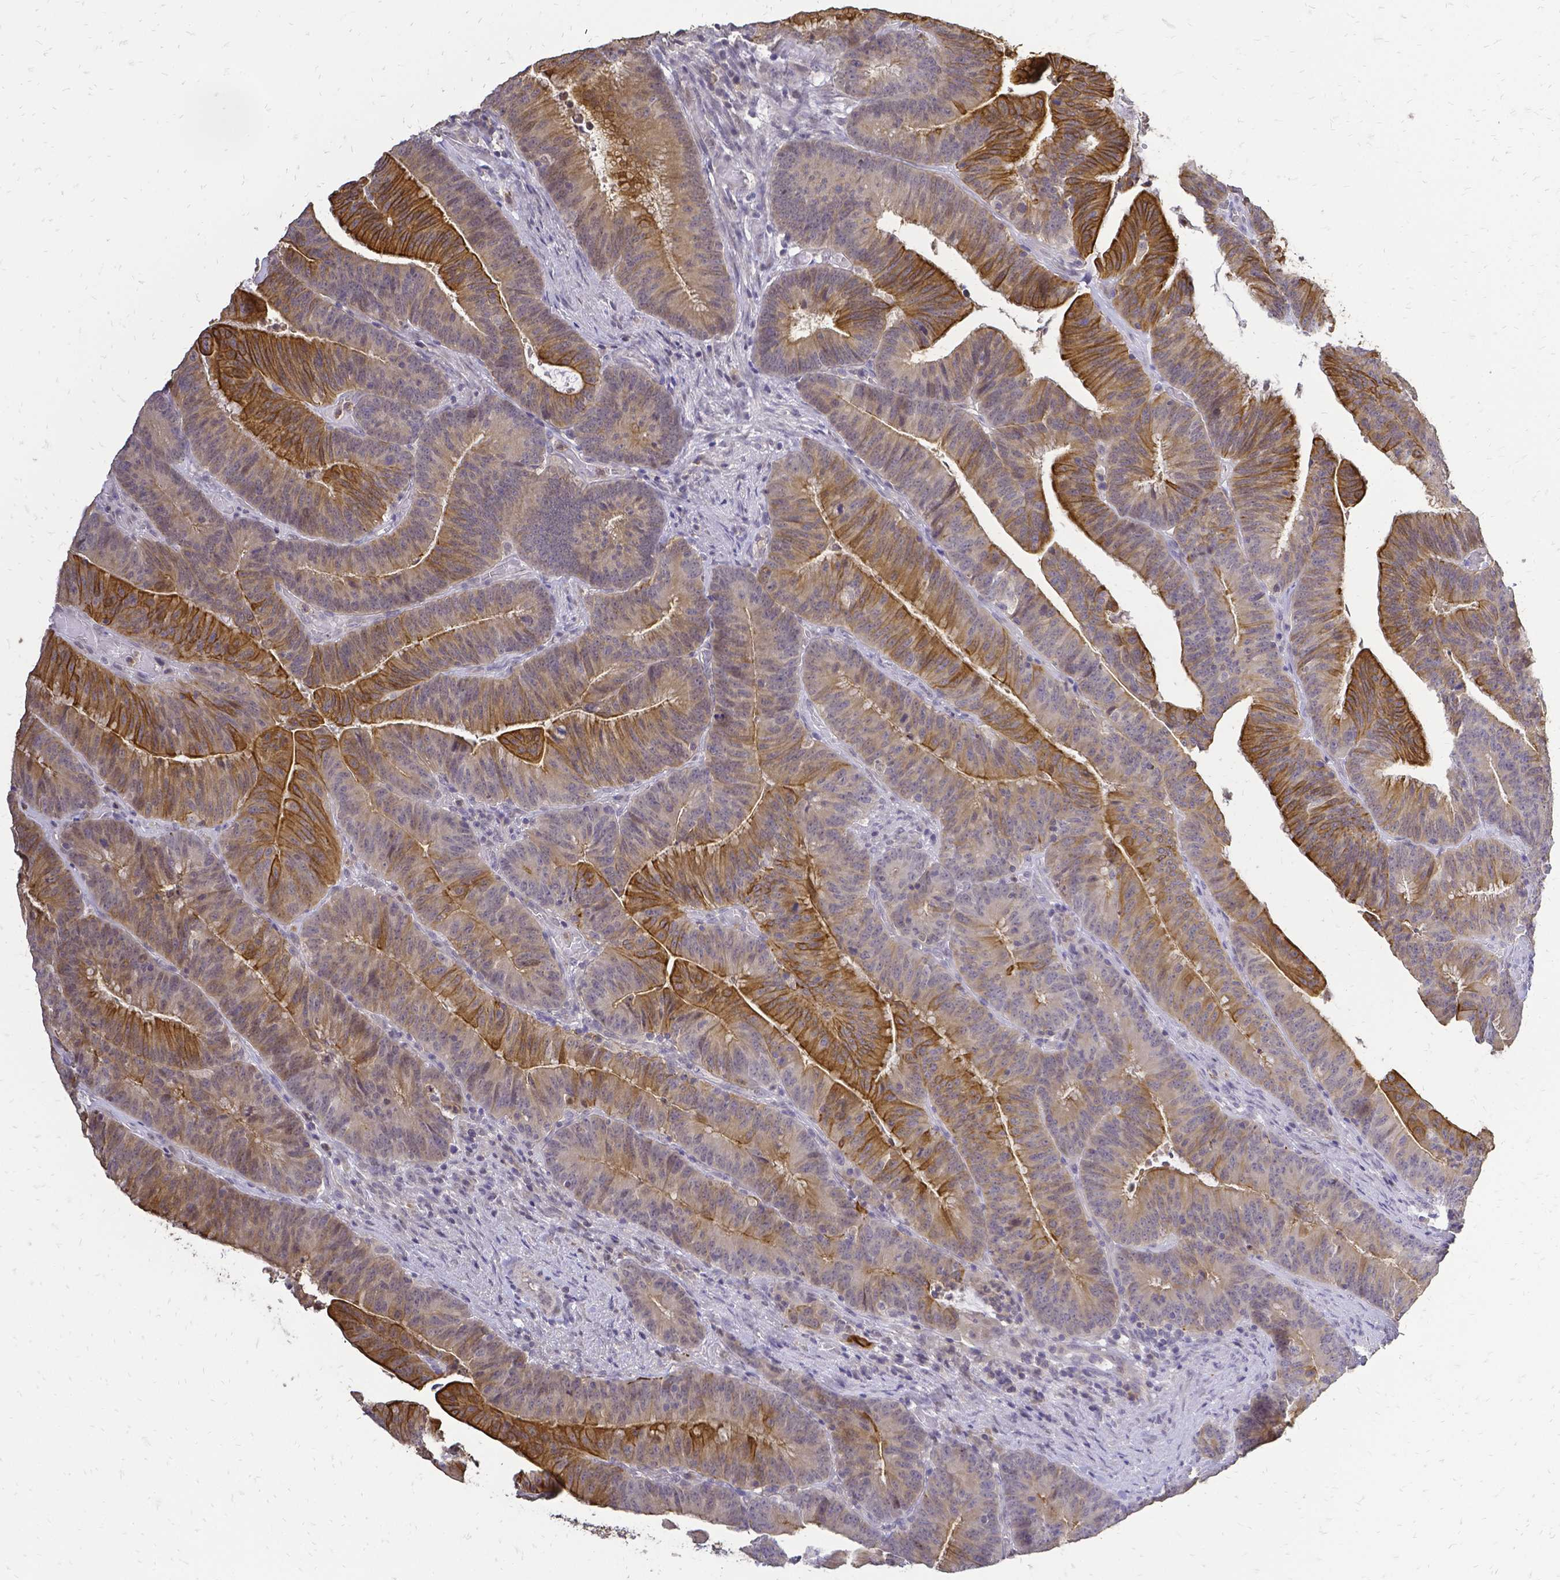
{"staining": {"intensity": "moderate", "quantity": "25%-75%", "location": "cytoplasmic/membranous"}, "tissue": "colorectal cancer", "cell_type": "Tumor cells", "image_type": "cancer", "snomed": [{"axis": "morphology", "description": "Adenocarcinoma, NOS"}, {"axis": "topography", "description": "Colon"}], "caption": "The micrograph displays immunohistochemical staining of colorectal cancer. There is moderate cytoplasmic/membranous staining is present in about 25%-75% of tumor cells. (DAB IHC, brown staining for protein, blue staining for nuclei).", "gene": "CIB1", "patient": {"sex": "female", "age": 78}}